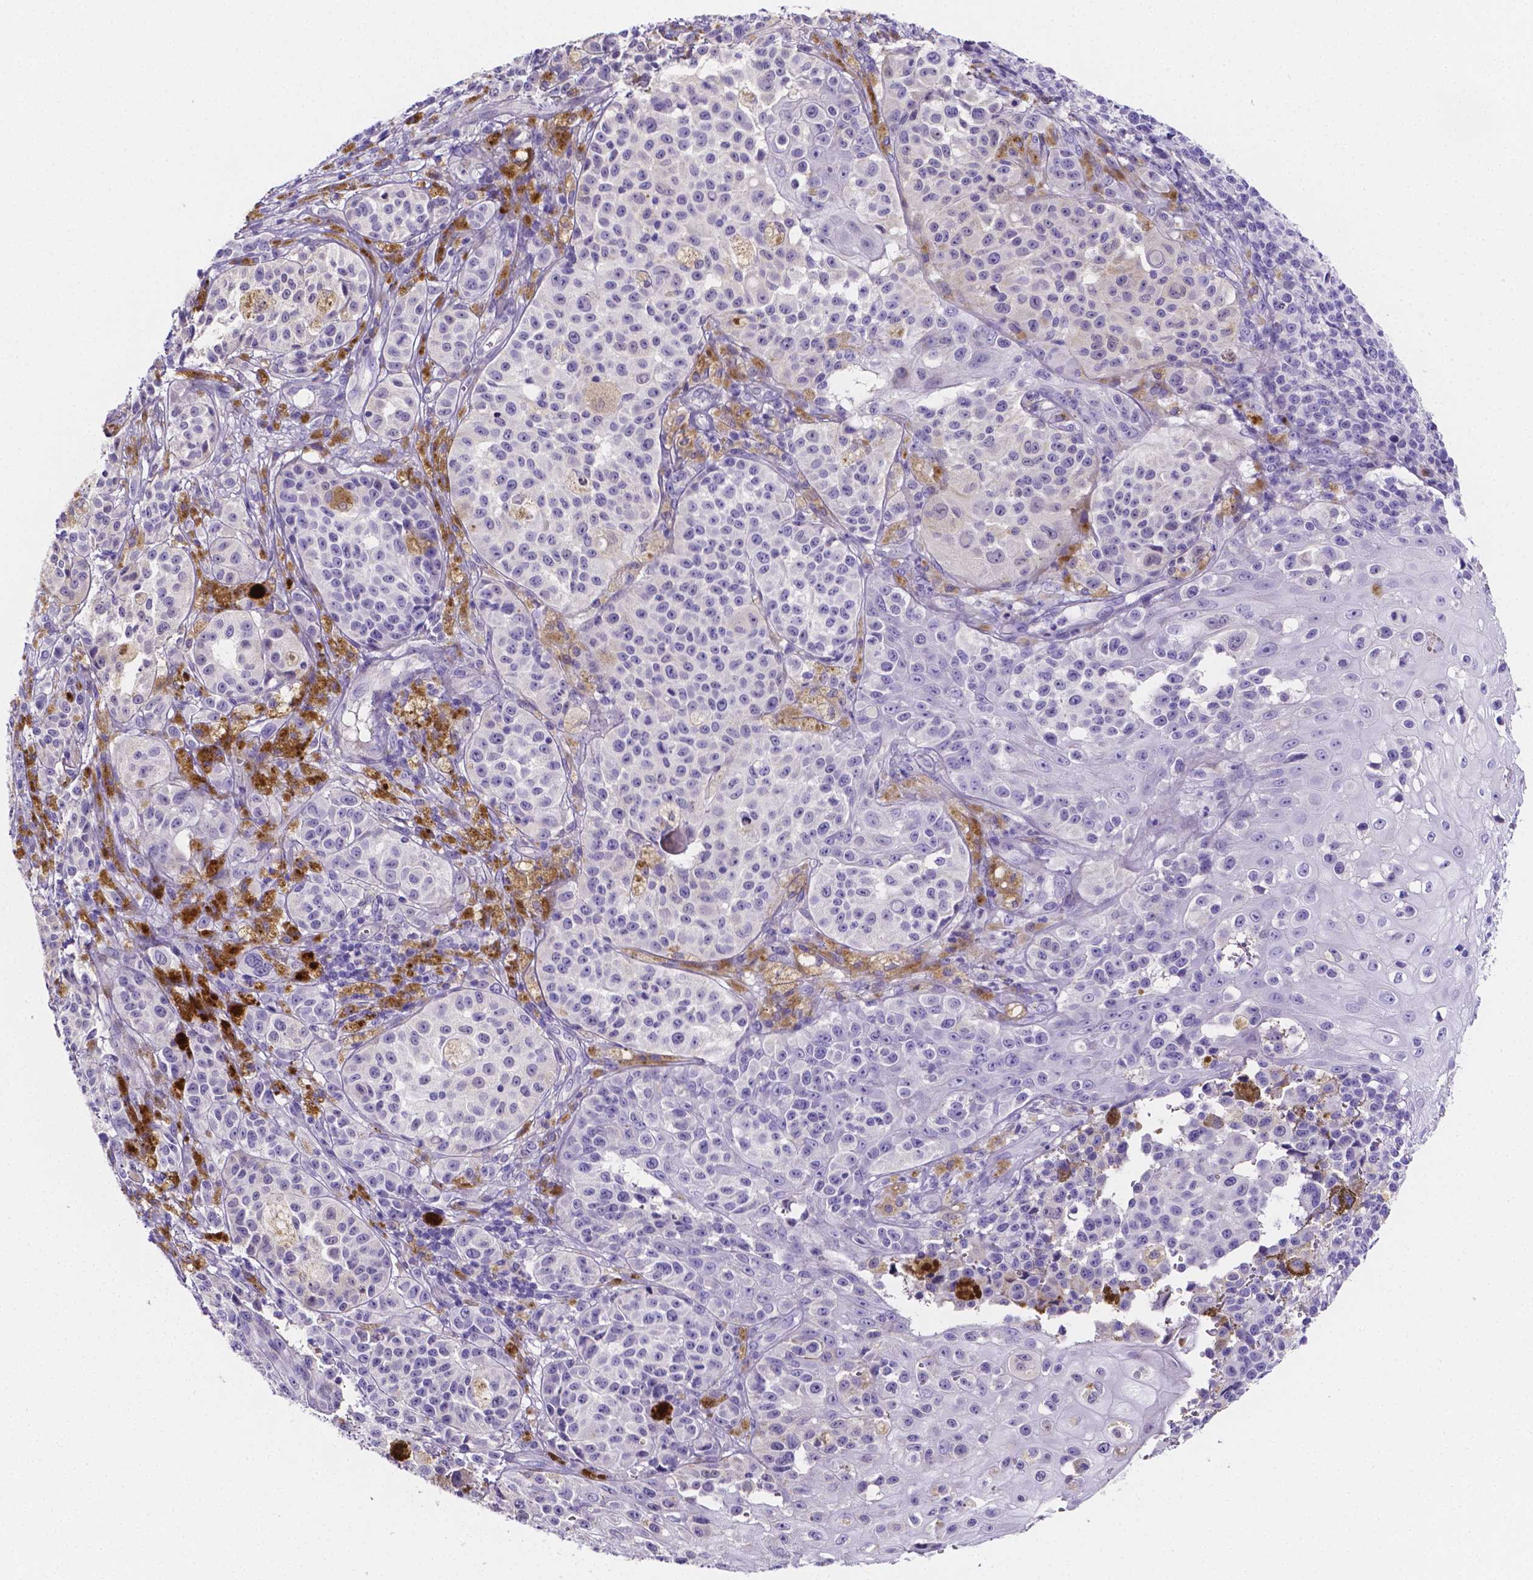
{"staining": {"intensity": "negative", "quantity": "none", "location": "none"}, "tissue": "melanoma", "cell_type": "Tumor cells", "image_type": "cancer", "snomed": [{"axis": "morphology", "description": "Malignant melanoma, NOS"}, {"axis": "topography", "description": "Skin"}], "caption": "Tumor cells show no significant protein staining in malignant melanoma.", "gene": "NRGN", "patient": {"sex": "female", "age": 58}}